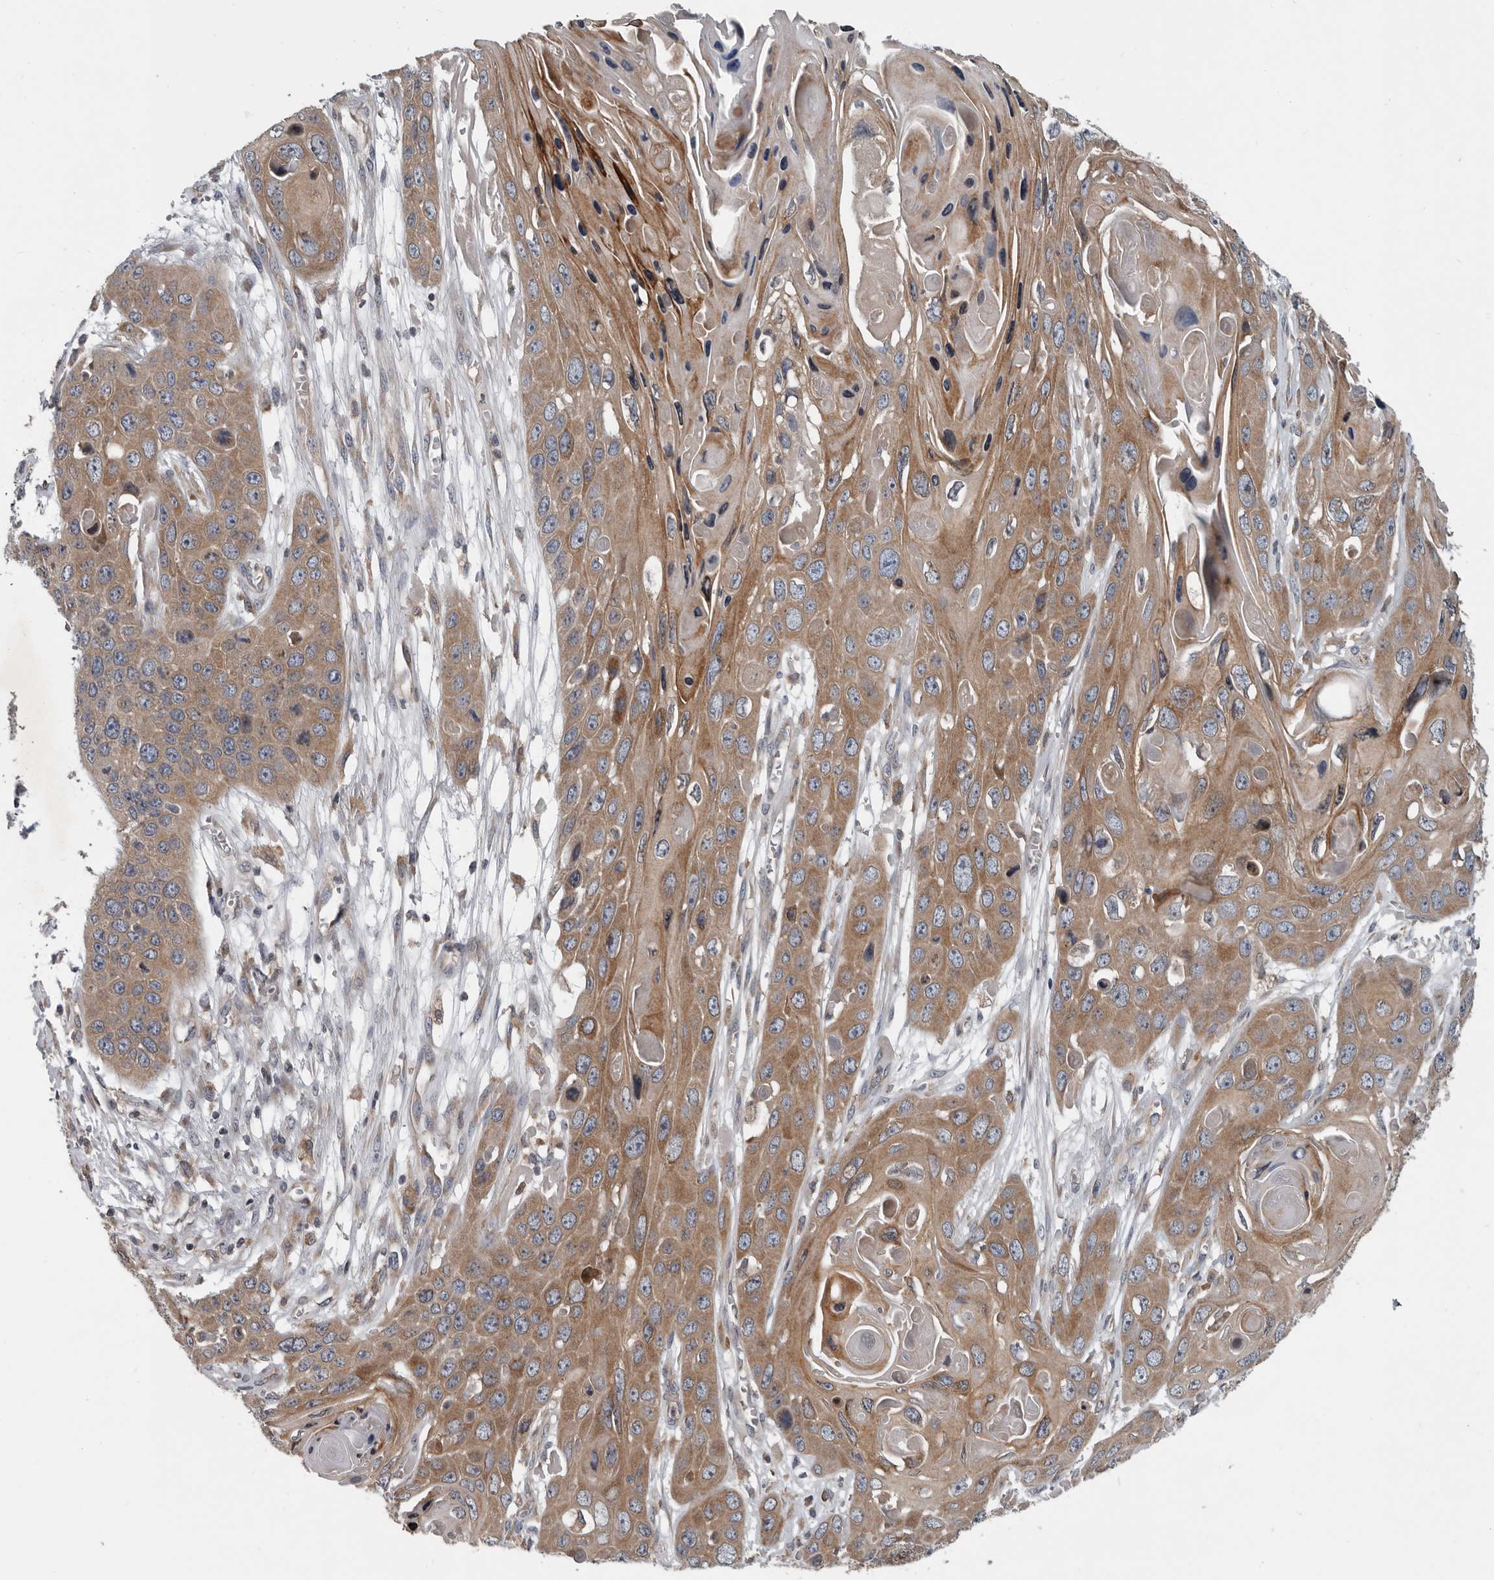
{"staining": {"intensity": "moderate", "quantity": ">75%", "location": "cytoplasmic/membranous"}, "tissue": "skin cancer", "cell_type": "Tumor cells", "image_type": "cancer", "snomed": [{"axis": "morphology", "description": "Squamous cell carcinoma, NOS"}, {"axis": "topography", "description": "Skin"}], "caption": "A high-resolution photomicrograph shows immunohistochemistry (IHC) staining of skin squamous cell carcinoma, which displays moderate cytoplasmic/membranous expression in about >75% of tumor cells.", "gene": "TMEM199", "patient": {"sex": "male", "age": 55}}